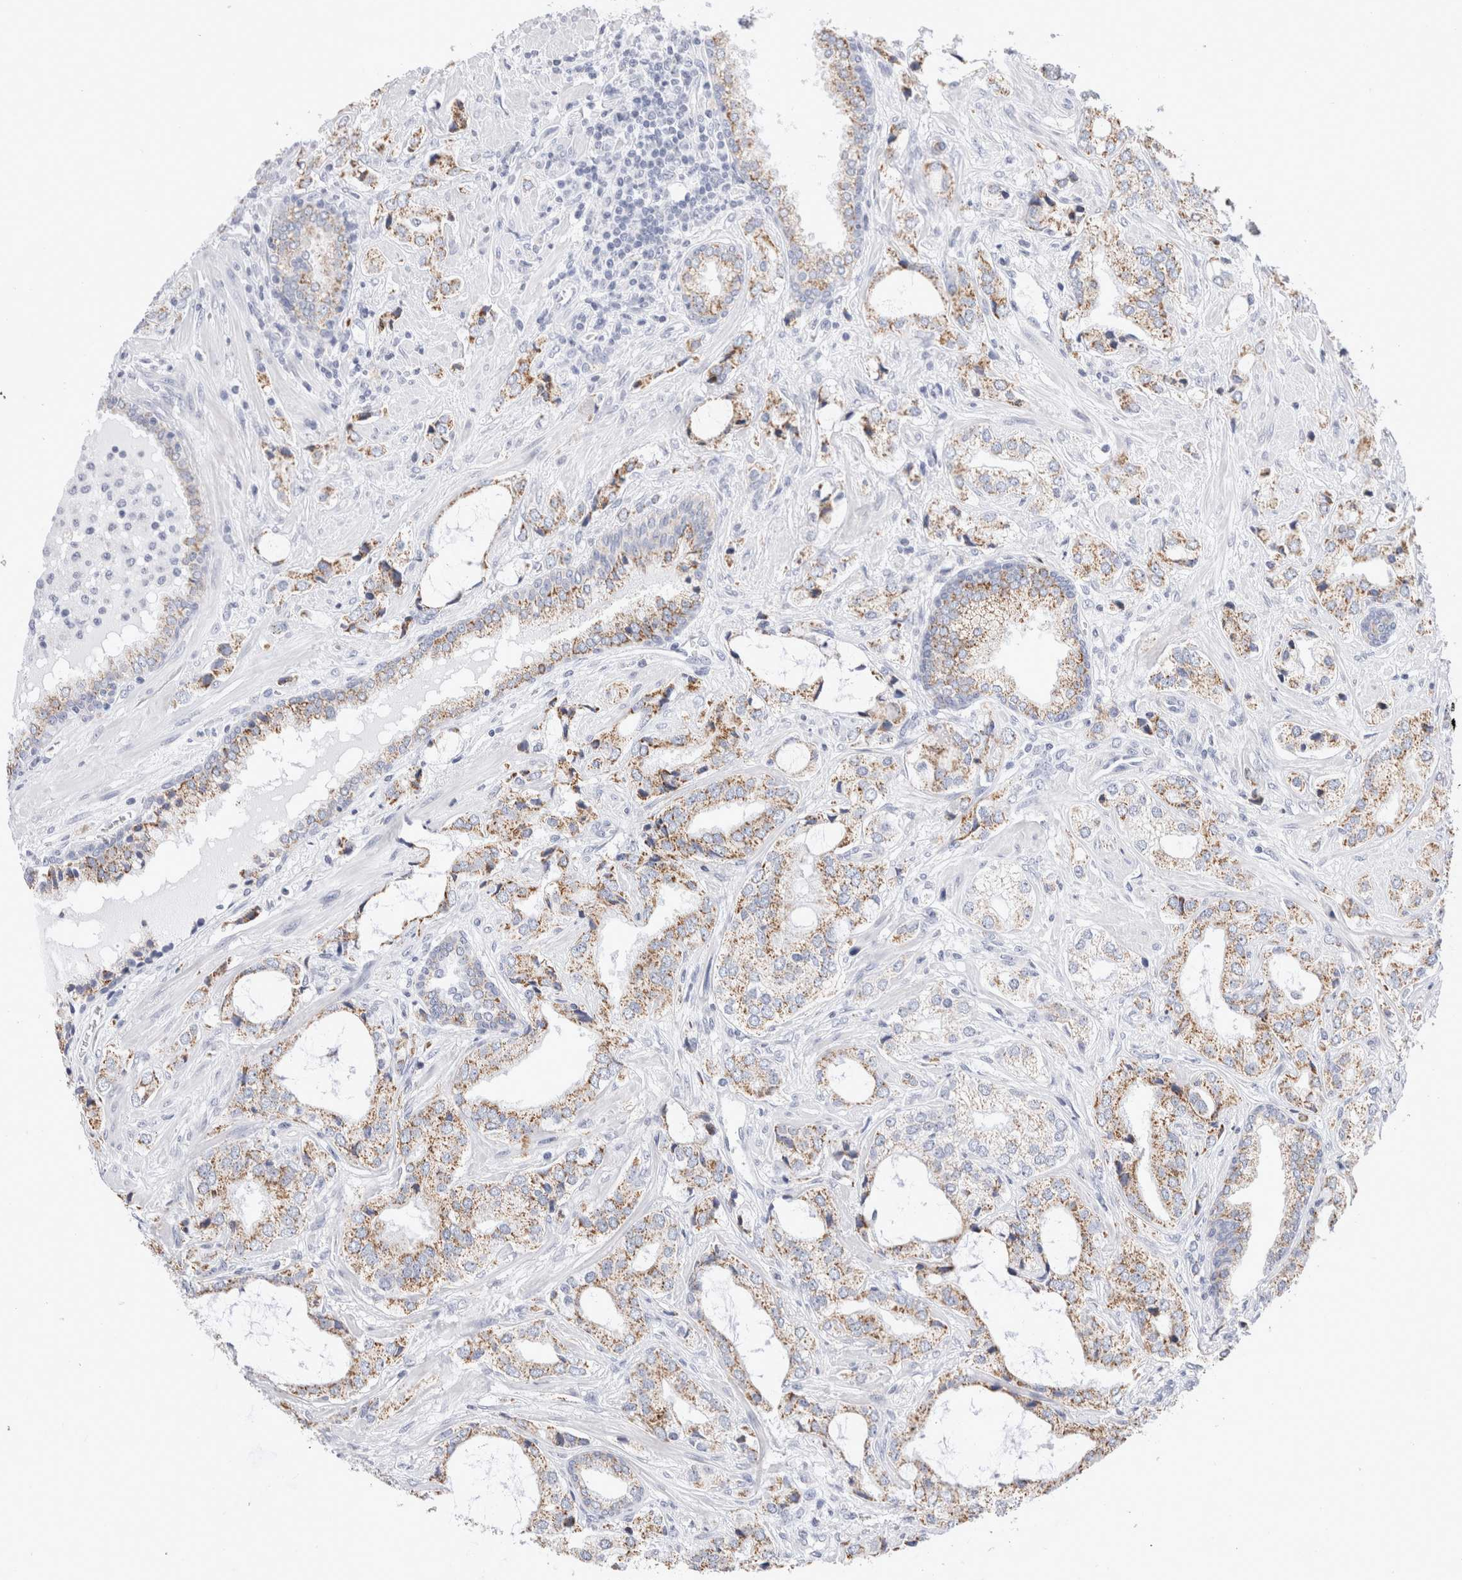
{"staining": {"intensity": "moderate", "quantity": "25%-75%", "location": "cytoplasmic/membranous"}, "tissue": "prostate cancer", "cell_type": "Tumor cells", "image_type": "cancer", "snomed": [{"axis": "morphology", "description": "Adenocarcinoma, High grade"}, {"axis": "topography", "description": "Prostate"}], "caption": "Prostate cancer stained for a protein (brown) exhibits moderate cytoplasmic/membranous positive staining in approximately 25%-75% of tumor cells.", "gene": "ECHDC2", "patient": {"sex": "male", "age": 66}}